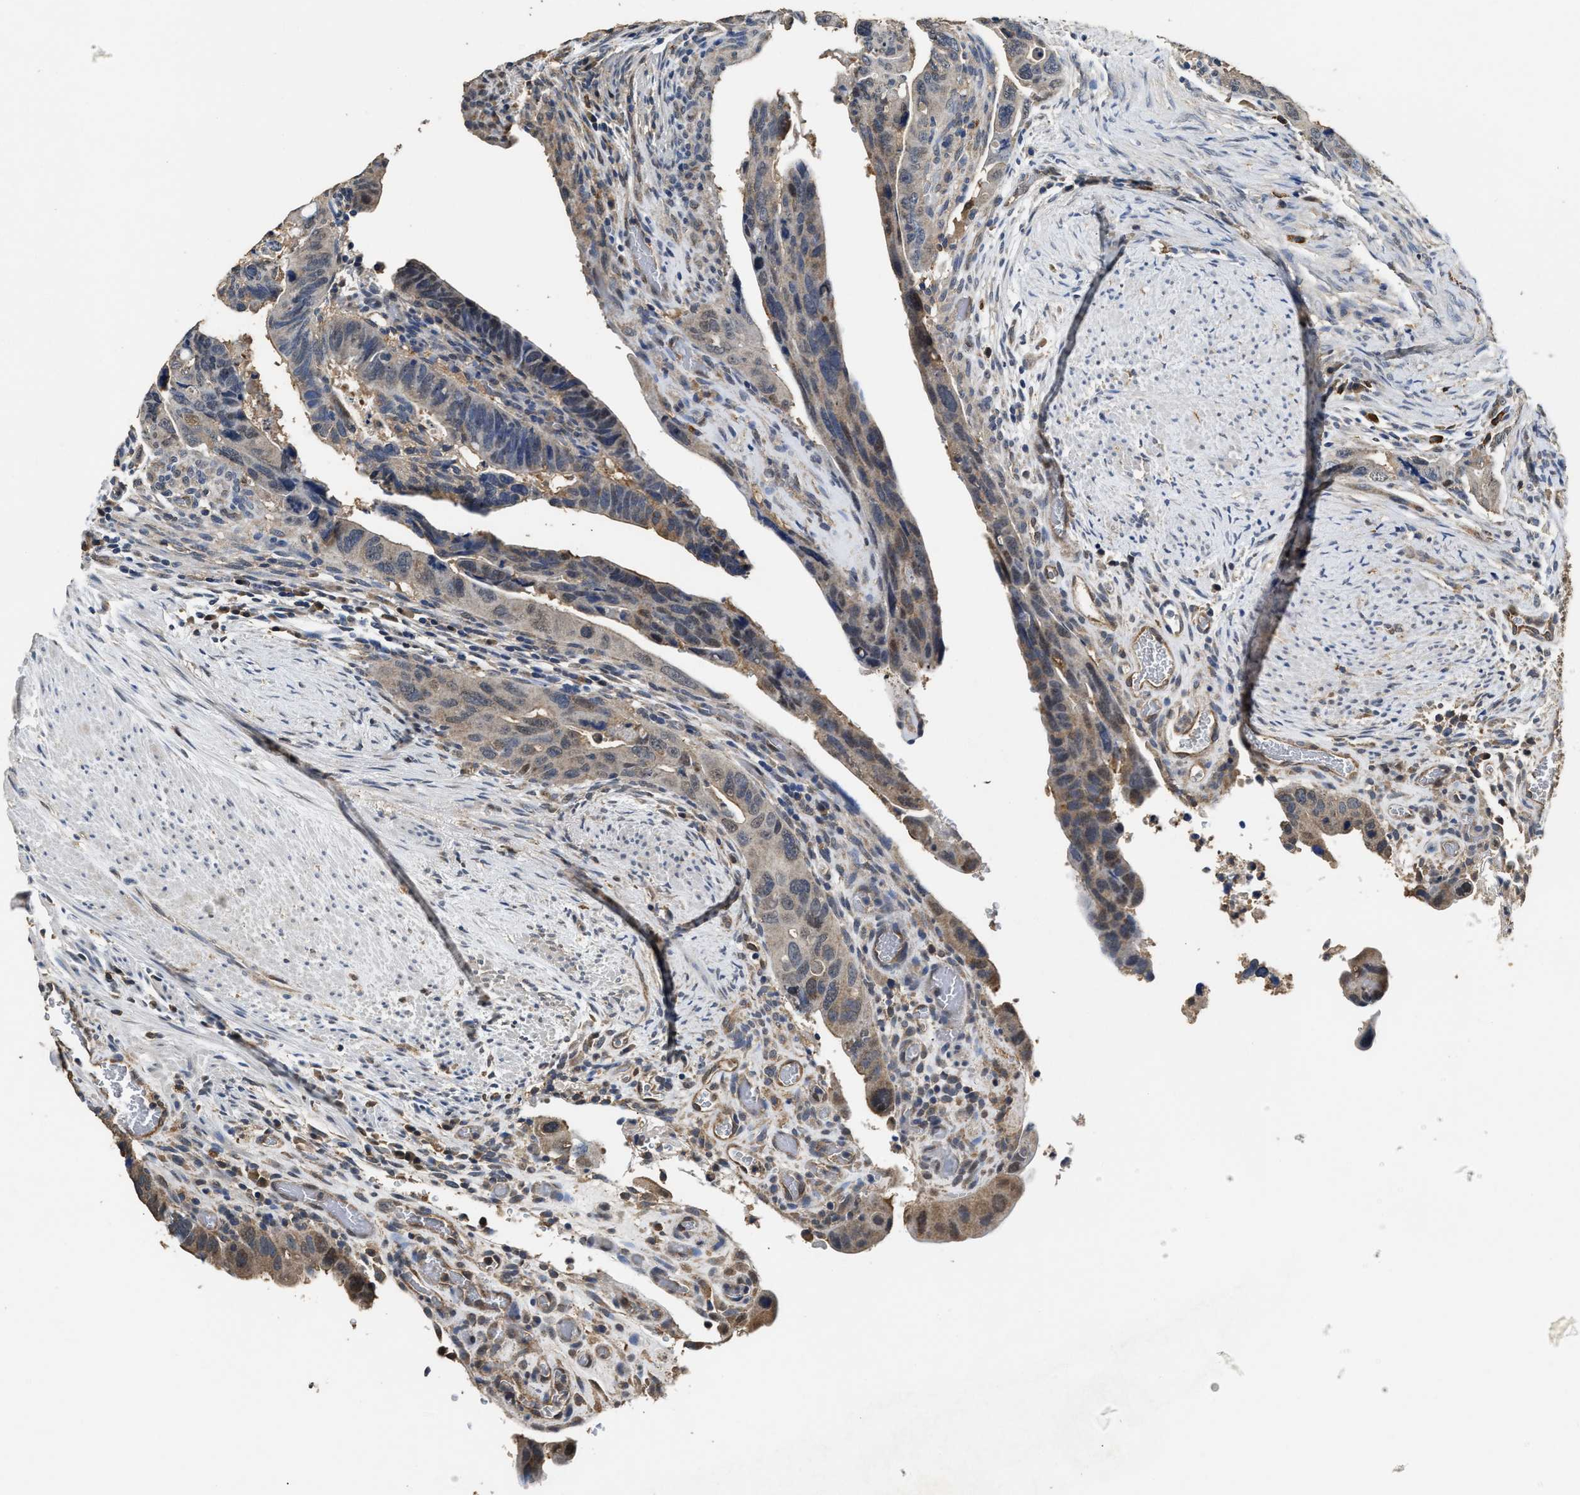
{"staining": {"intensity": "weak", "quantity": "25%-75%", "location": "cytoplasmic/membranous,nuclear"}, "tissue": "colorectal cancer", "cell_type": "Tumor cells", "image_type": "cancer", "snomed": [{"axis": "morphology", "description": "Adenocarcinoma, NOS"}, {"axis": "topography", "description": "Rectum"}], "caption": "Weak cytoplasmic/membranous and nuclear protein staining is present in about 25%-75% of tumor cells in colorectal cancer (adenocarcinoma).", "gene": "YWHAE", "patient": {"sex": "male", "age": 53}}